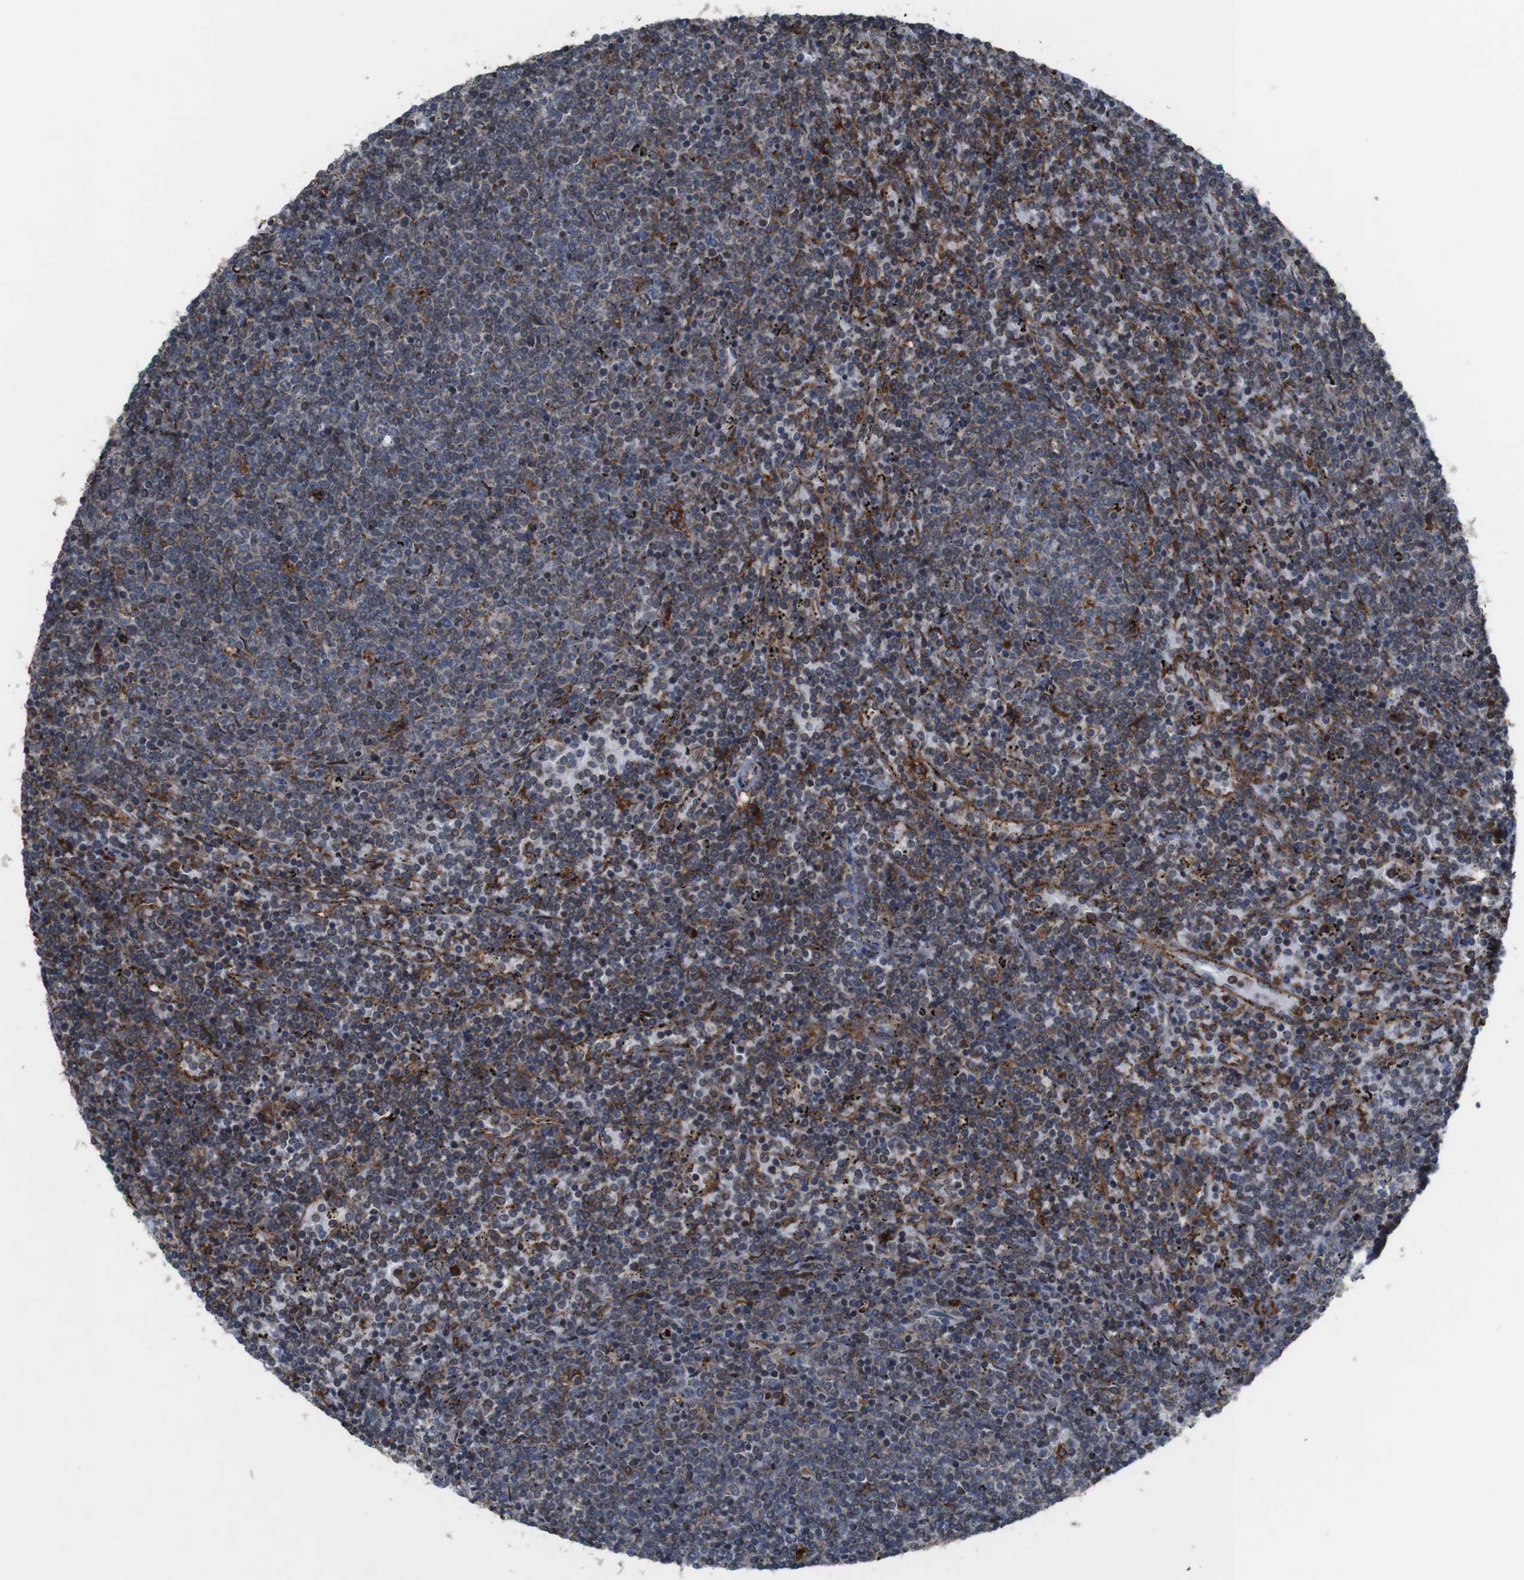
{"staining": {"intensity": "weak", "quantity": "<25%", "location": "cytoplasmic/membranous"}, "tissue": "lymphoma", "cell_type": "Tumor cells", "image_type": "cancer", "snomed": [{"axis": "morphology", "description": "Malignant lymphoma, non-Hodgkin's type, Low grade"}, {"axis": "topography", "description": "Spleen"}], "caption": "Tumor cells show no significant protein positivity in lymphoma.", "gene": "UGGT1", "patient": {"sex": "female", "age": 50}}